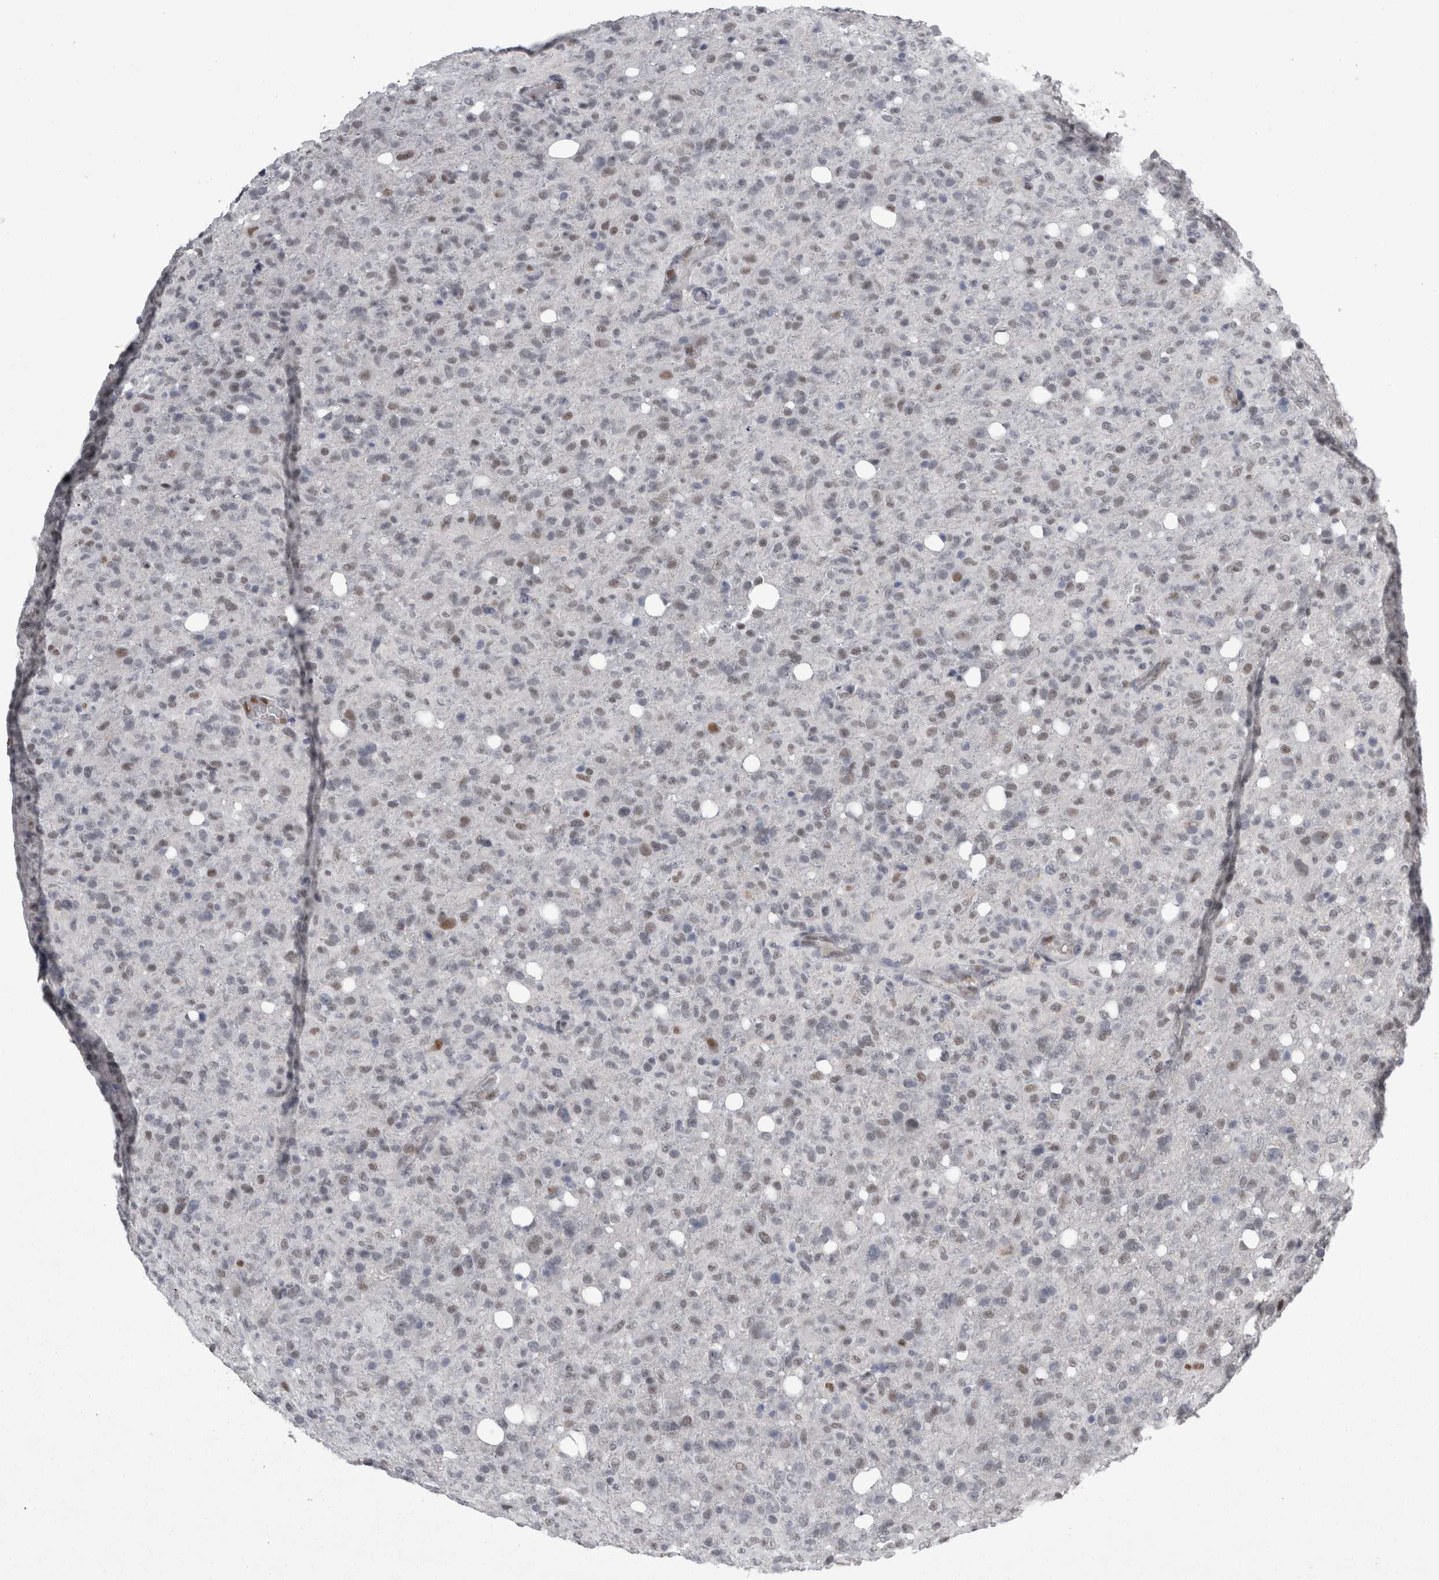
{"staining": {"intensity": "weak", "quantity": "<25%", "location": "nuclear"}, "tissue": "glioma", "cell_type": "Tumor cells", "image_type": "cancer", "snomed": [{"axis": "morphology", "description": "Glioma, malignant, High grade"}, {"axis": "topography", "description": "Brain"}], "caption": "Histopathology image shows no significant protein positivity in tumor cells of glioma.", "gene": "C1orf54", "patient": {"sex": "female", "age": 57}}